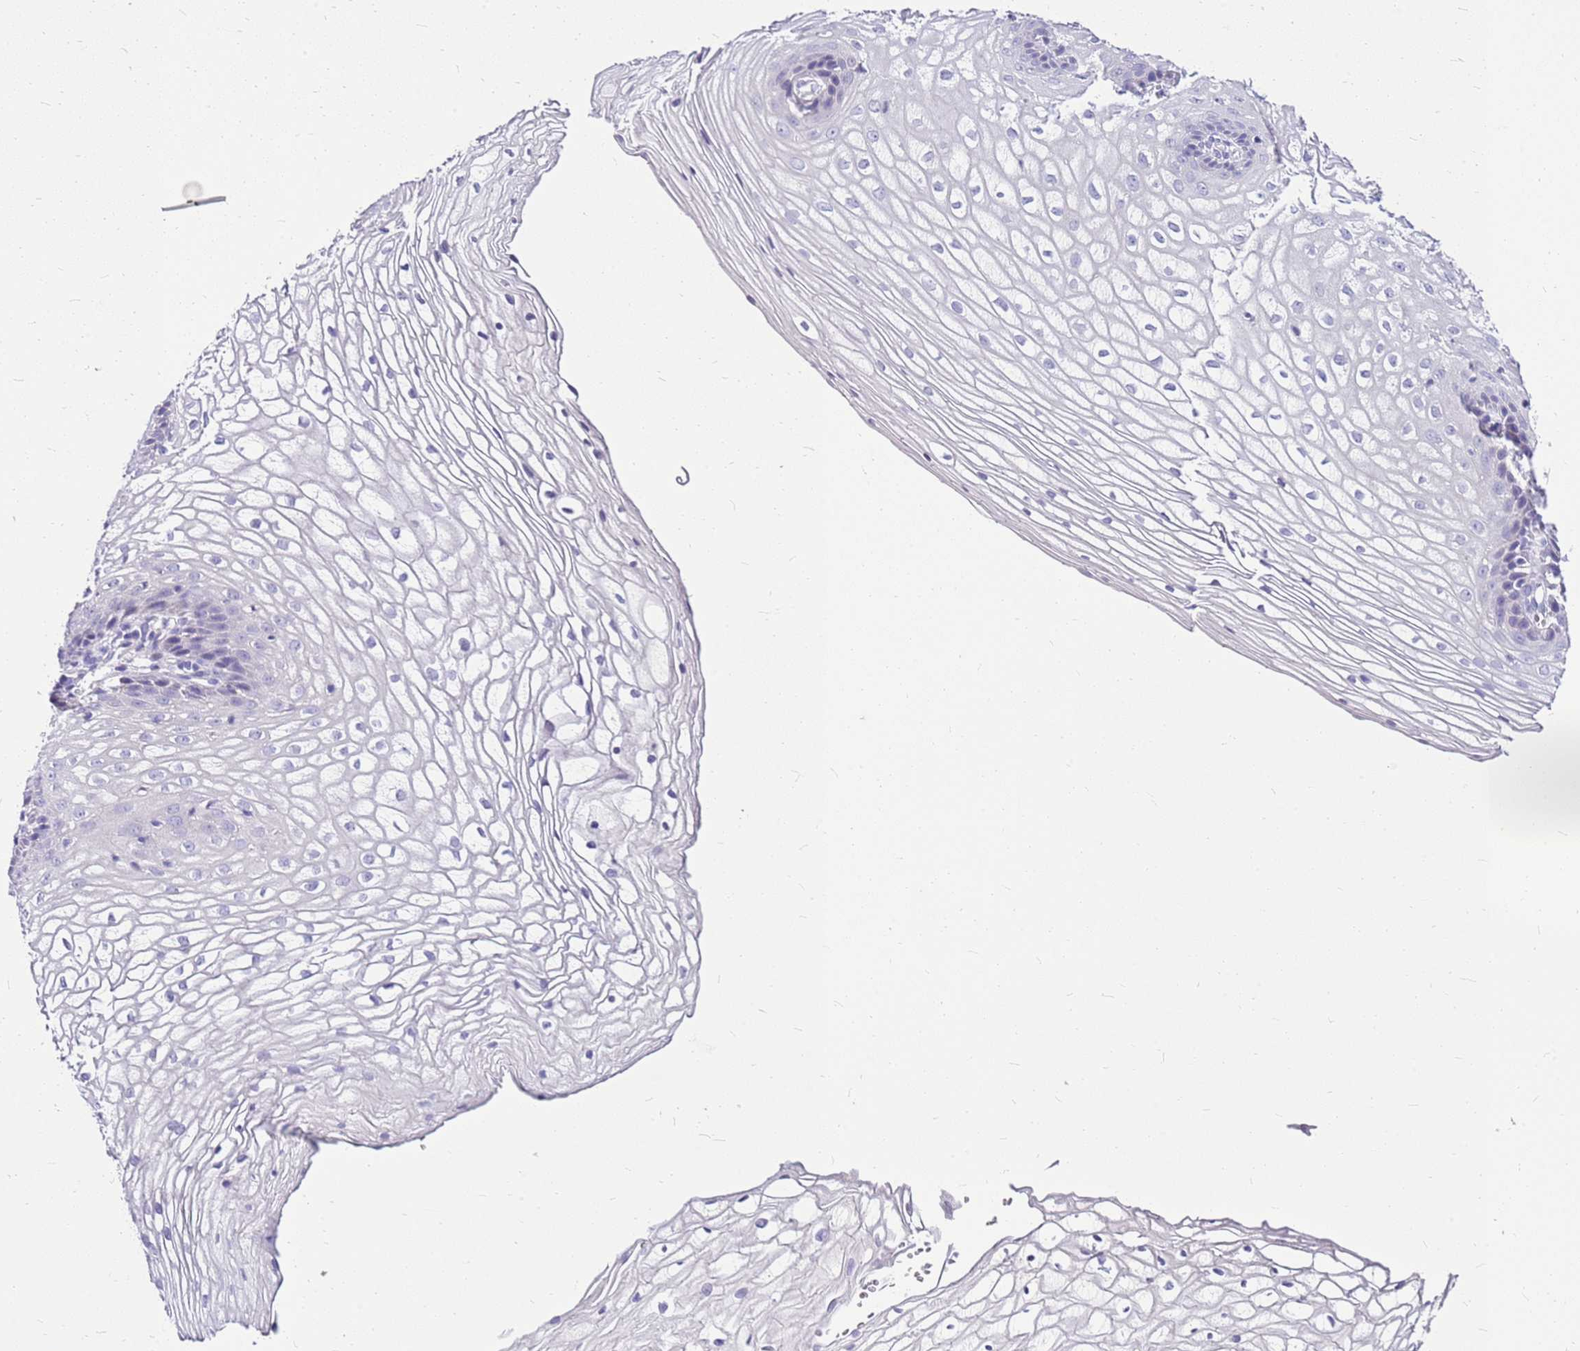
{"staining": {"intensity": "negative", "quantity": "none", "location": "none"}, "tissue": "vagina", "cell_type": "Squamous epithelial cells", "image_type": "normal", "snomed": [{"axis": "morphology", "description": "Normal tissue, NOS"}, {"axis": "topography", "description": "Vagina"}], "caption": "Immunohistochemical staining of unremarkable vagina reveals no significant staining in squamous epithelial cells. The staining is performed using DAB brown chromogen with nuclei counter-stained in using hematoxylin.", "gene": "DCDC2B", "patient": {"sex": "female", "age": 34}}